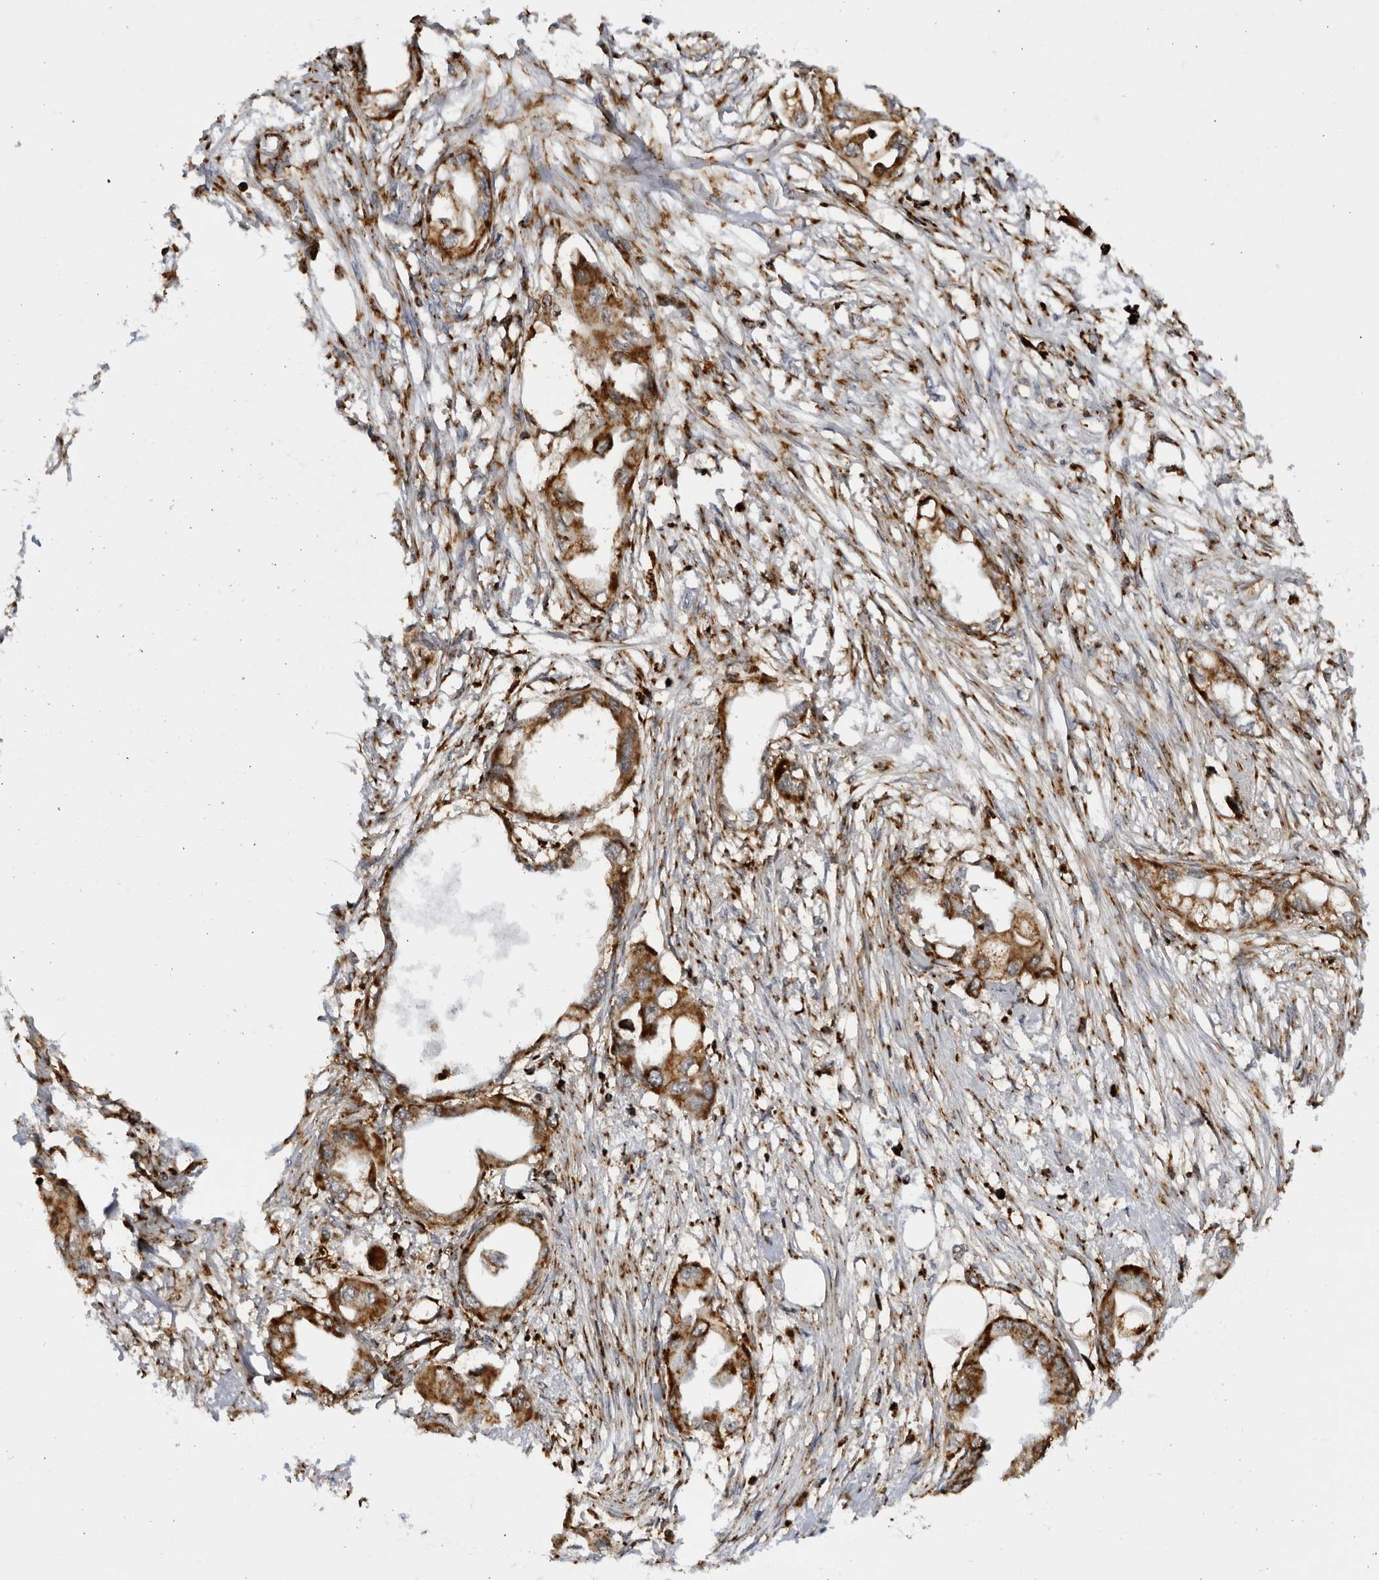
{"staining": {"intensity": "strong", "quantity": ">75%", "location": "cytoplasmic/membranous"}, "tissue": "endometrial cancer", "cell_type": "Tumor cells", "image_type": "cancer", "snomed": [{"axis": "morphology", "description": "Adenocarcinoma, NOS"}, {"axis": "morphology", "description": "Adenocarcinoma, metastatic, NOS"}, {"axis": "topography", "description": "Adipose tissue"}, {"axis": "topography", "description": "Endometrium"}], "caption": "This is an image of immunohistochemistry staining of metastatic adenocarcinoma (endometrial), which shows strong positivity in the cytoplasmic/membranous of tumor cells.", "gene": "RBM34", "patient": {"sex": "female", "age": 67}}